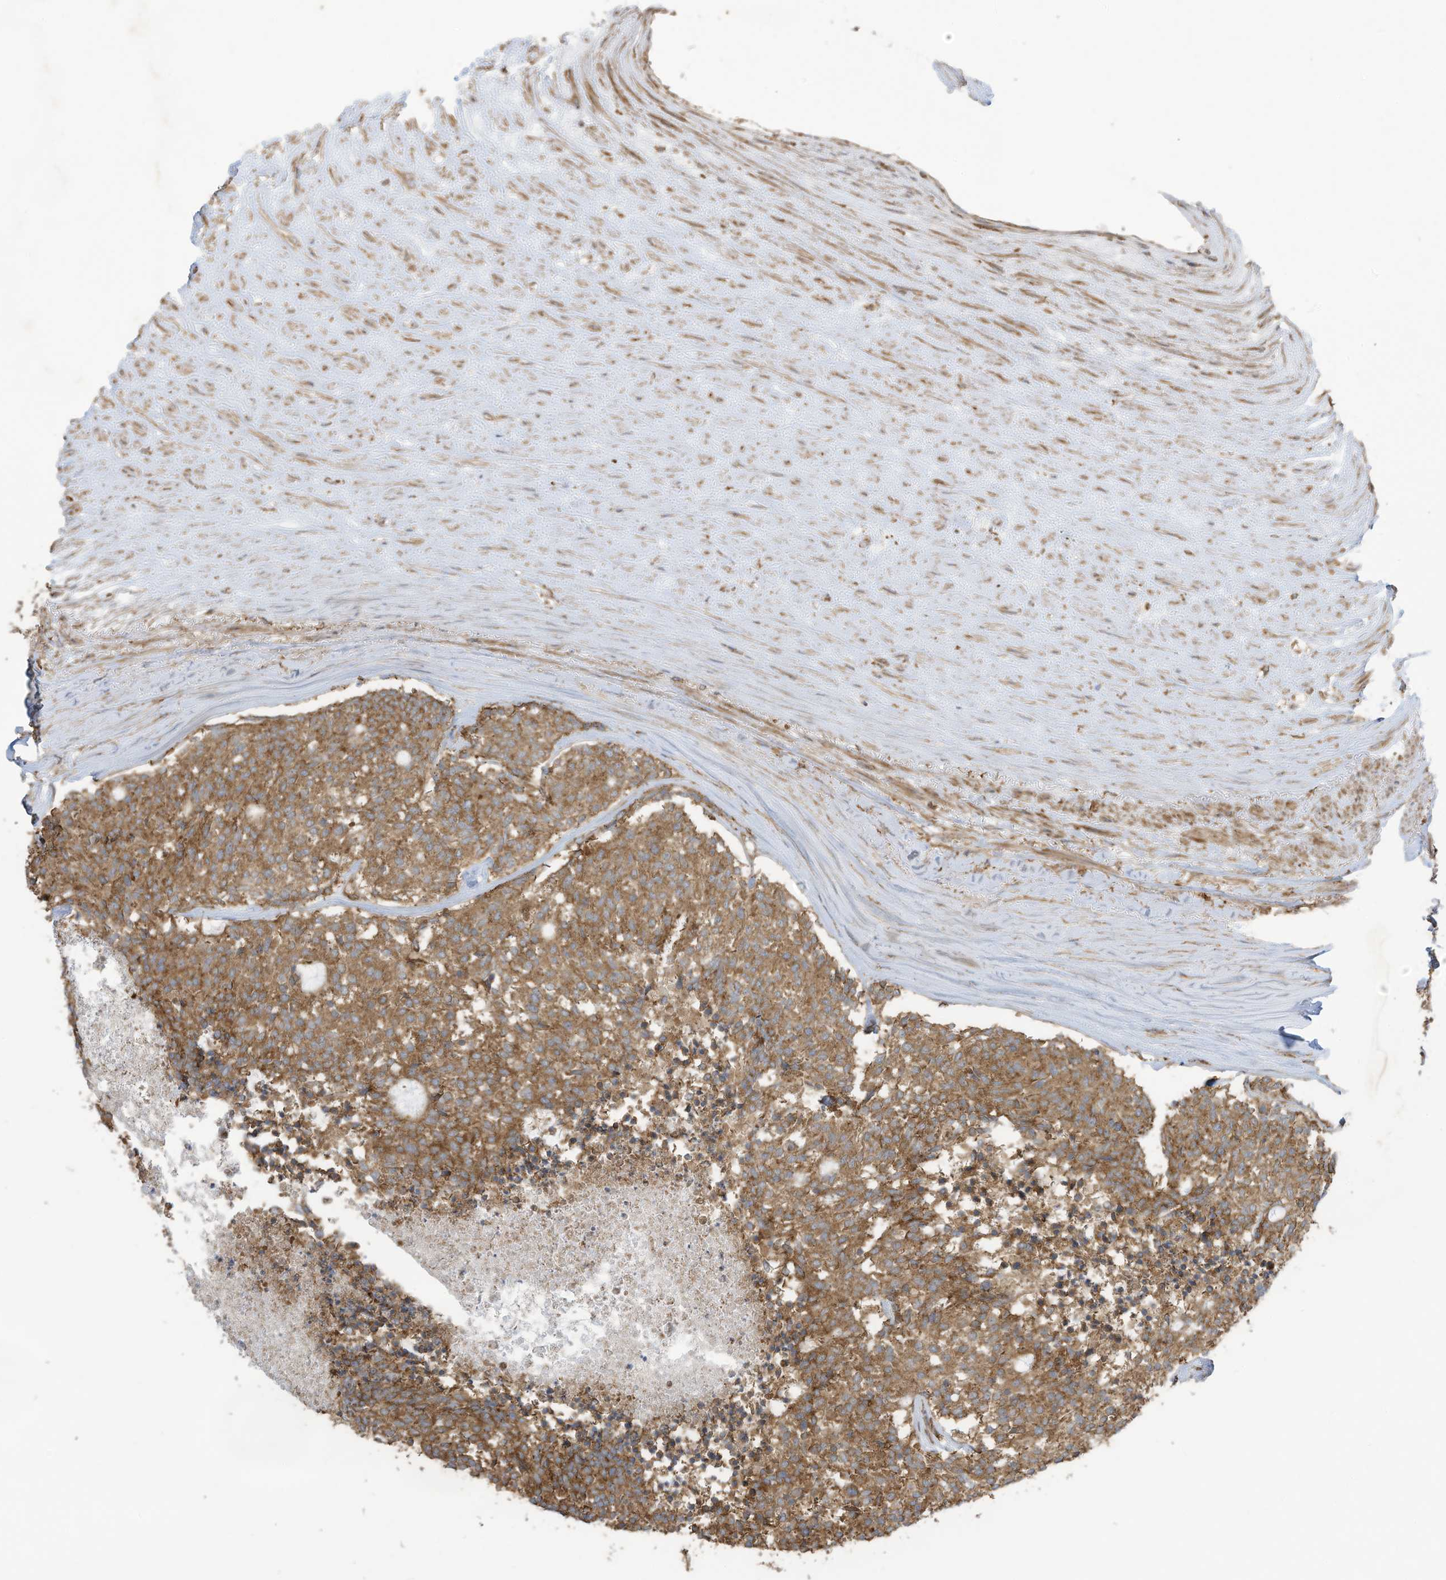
{"staining": {"intensity": "moderate", "quantity": ">75%", "location": "cytoplasmic/membranous"}, "tissue": "carcinoid", "cell_type": "Tumor cells", "image_type": "cancer", "snomed": [{"axis": "morphology", "description": "Carcinoid, malignant, NOS"}, {"axis": "topography", "description": "Pancreas"}], "caption": "The micrograph exhibits a brown stain indicating the presence of a protein in the cytoplasmic/membranous of tumor cells in carcinoid.", "gene": "CGAS", "patient": {"sex": "female", "age": 54}}